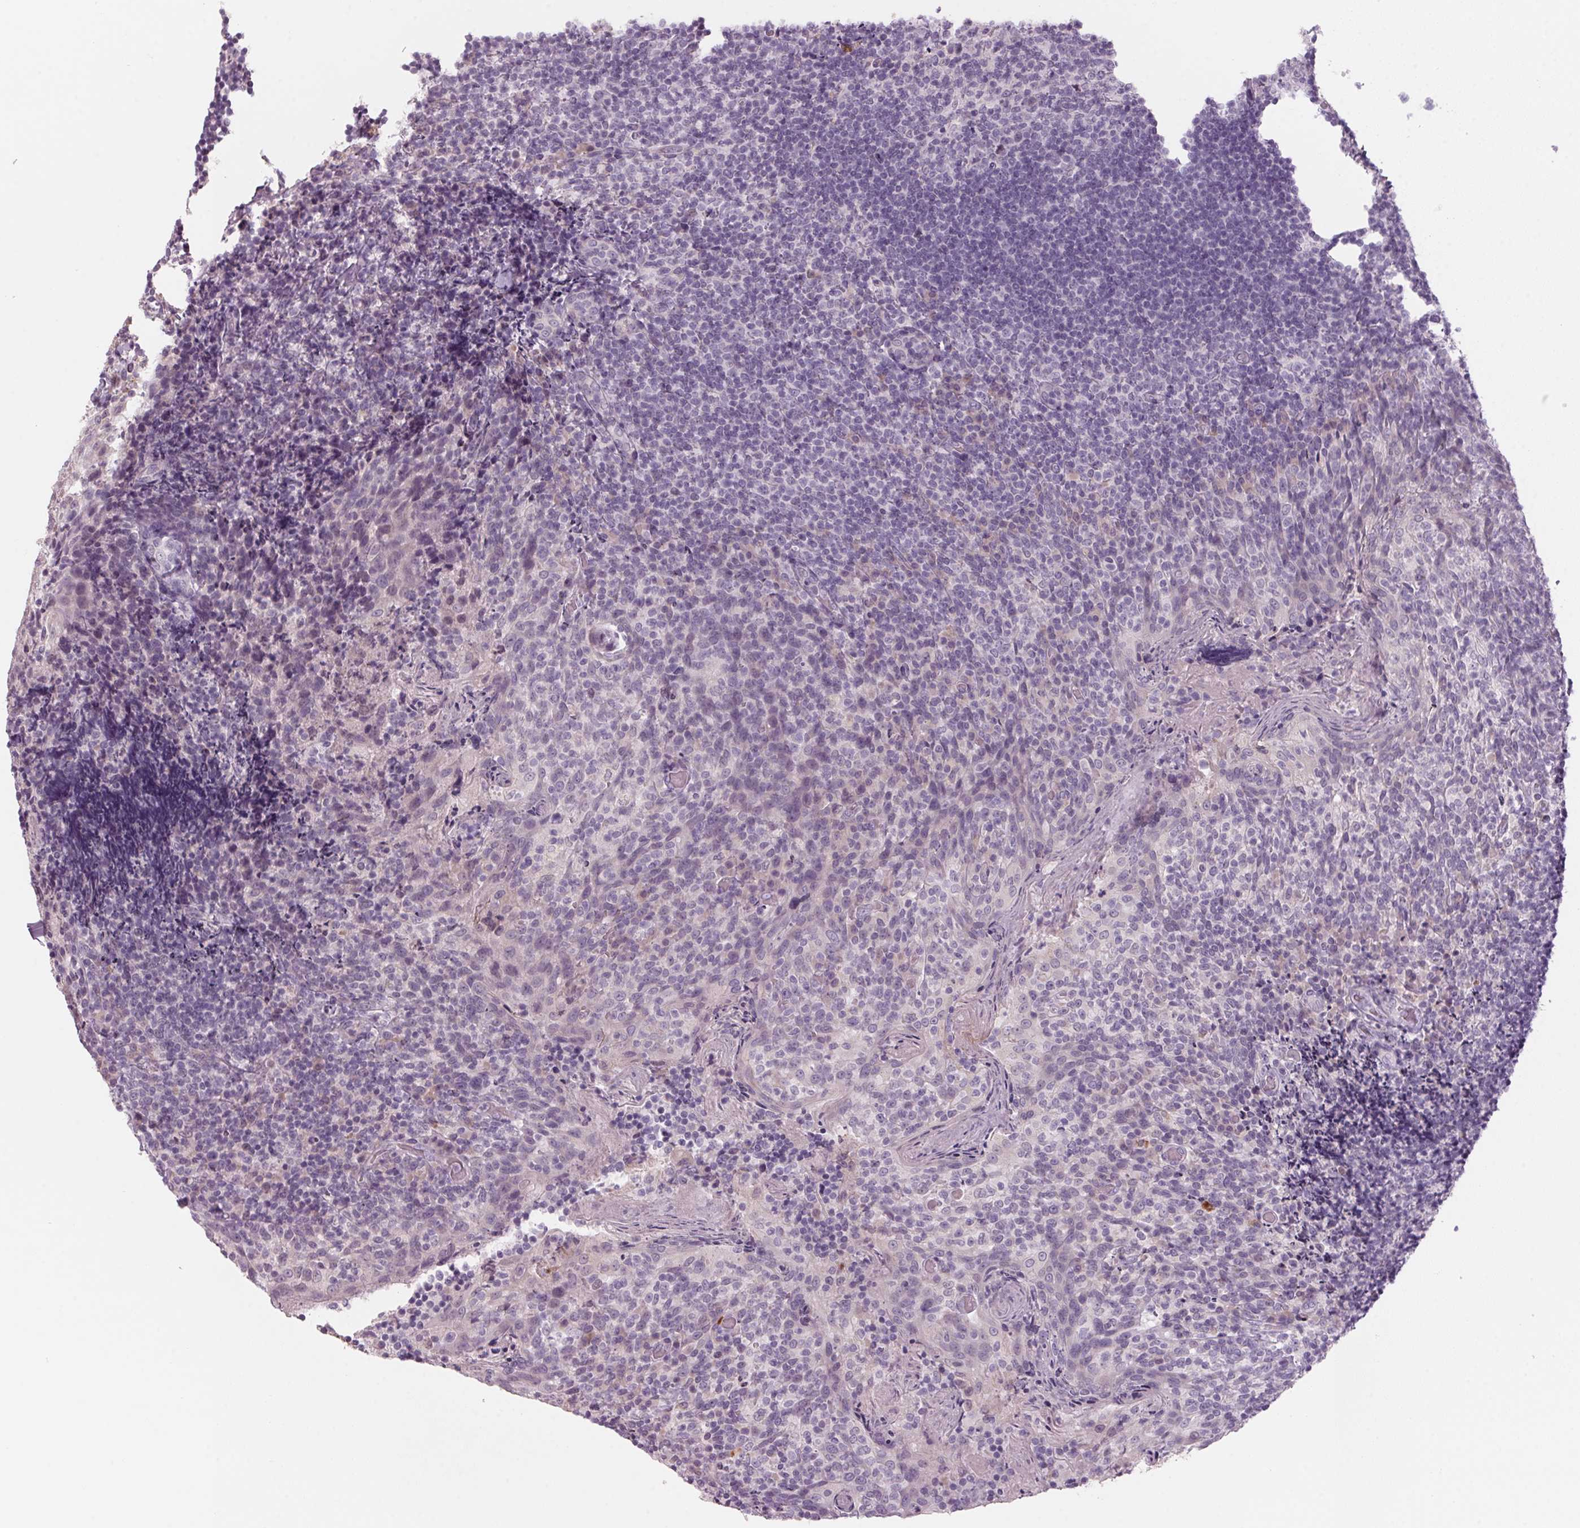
{"staining": {"intensity": "negative", "quantity": "none", "location": "none"}, "tissue": "tonsil", "cell_type": "Germinal center cells", "image_type": "normal", "snomed": [{"axis": "morphology", "description": "Normal tissue, NOS"}, {"axis": "topography", "description": "Tonsil"}], "caption": "Germinal center cells show no significant protein expression in normal tonsil.", "gene": "ADAM20", "patient": {"sex": "female", "age": 10}}